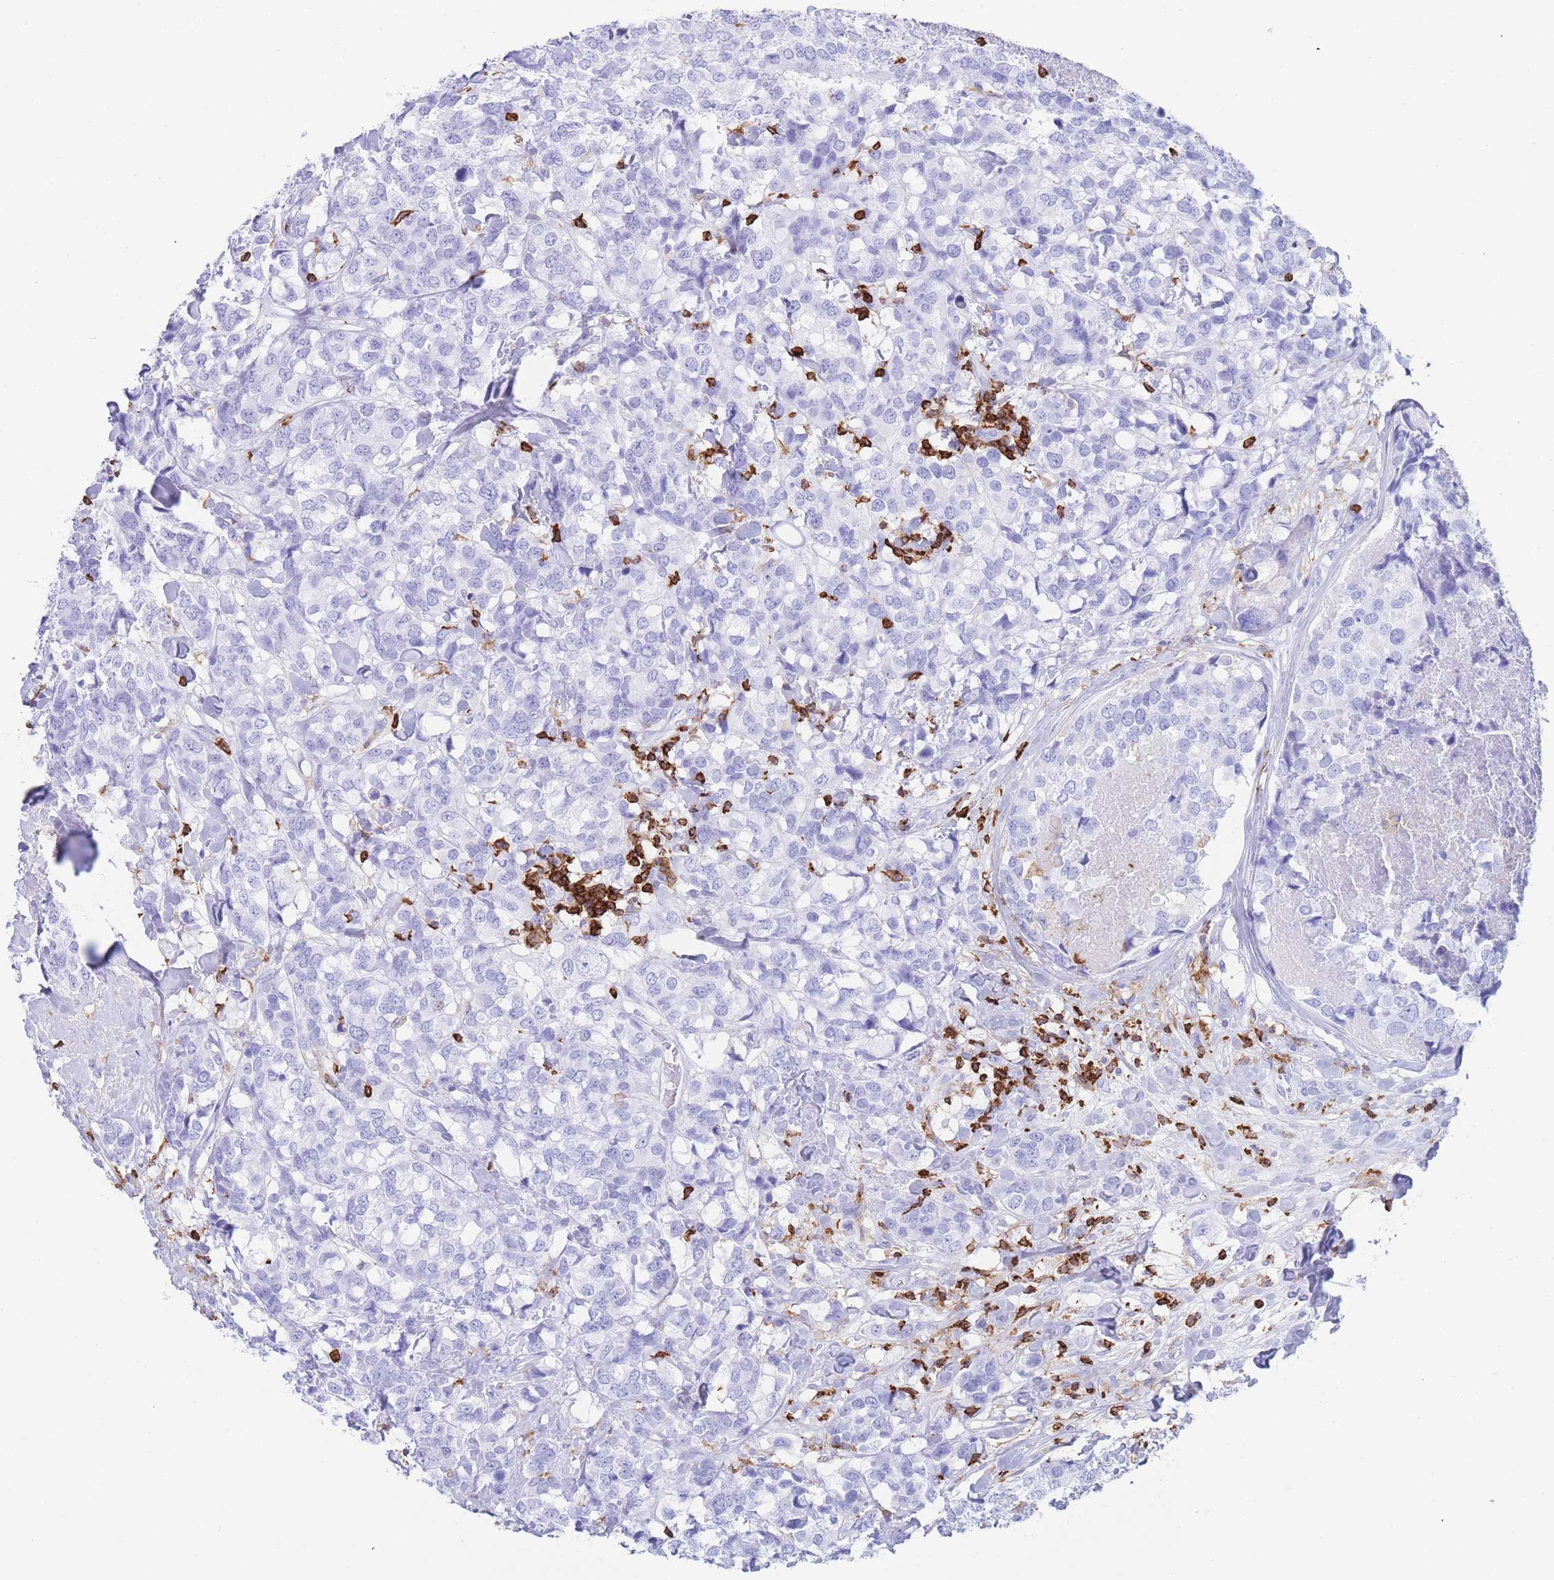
{"staining": {"intensity": "negative", "quantity": "none", "location": "none"}, "tissue": "breast cancer", "cell_type": "Tumor cells", "image_type": "cancer", "snomed": [{"axis": "morphology", "description": "Lobular carcinoma"}, {"axis": "topography", "description": "Breast"}], "caption": "The image exhibits no staining of tumor cells in lobular carcinoma (breast).", "gene": "CORO1A", "patient": {"sex": "female", "age": 59}}